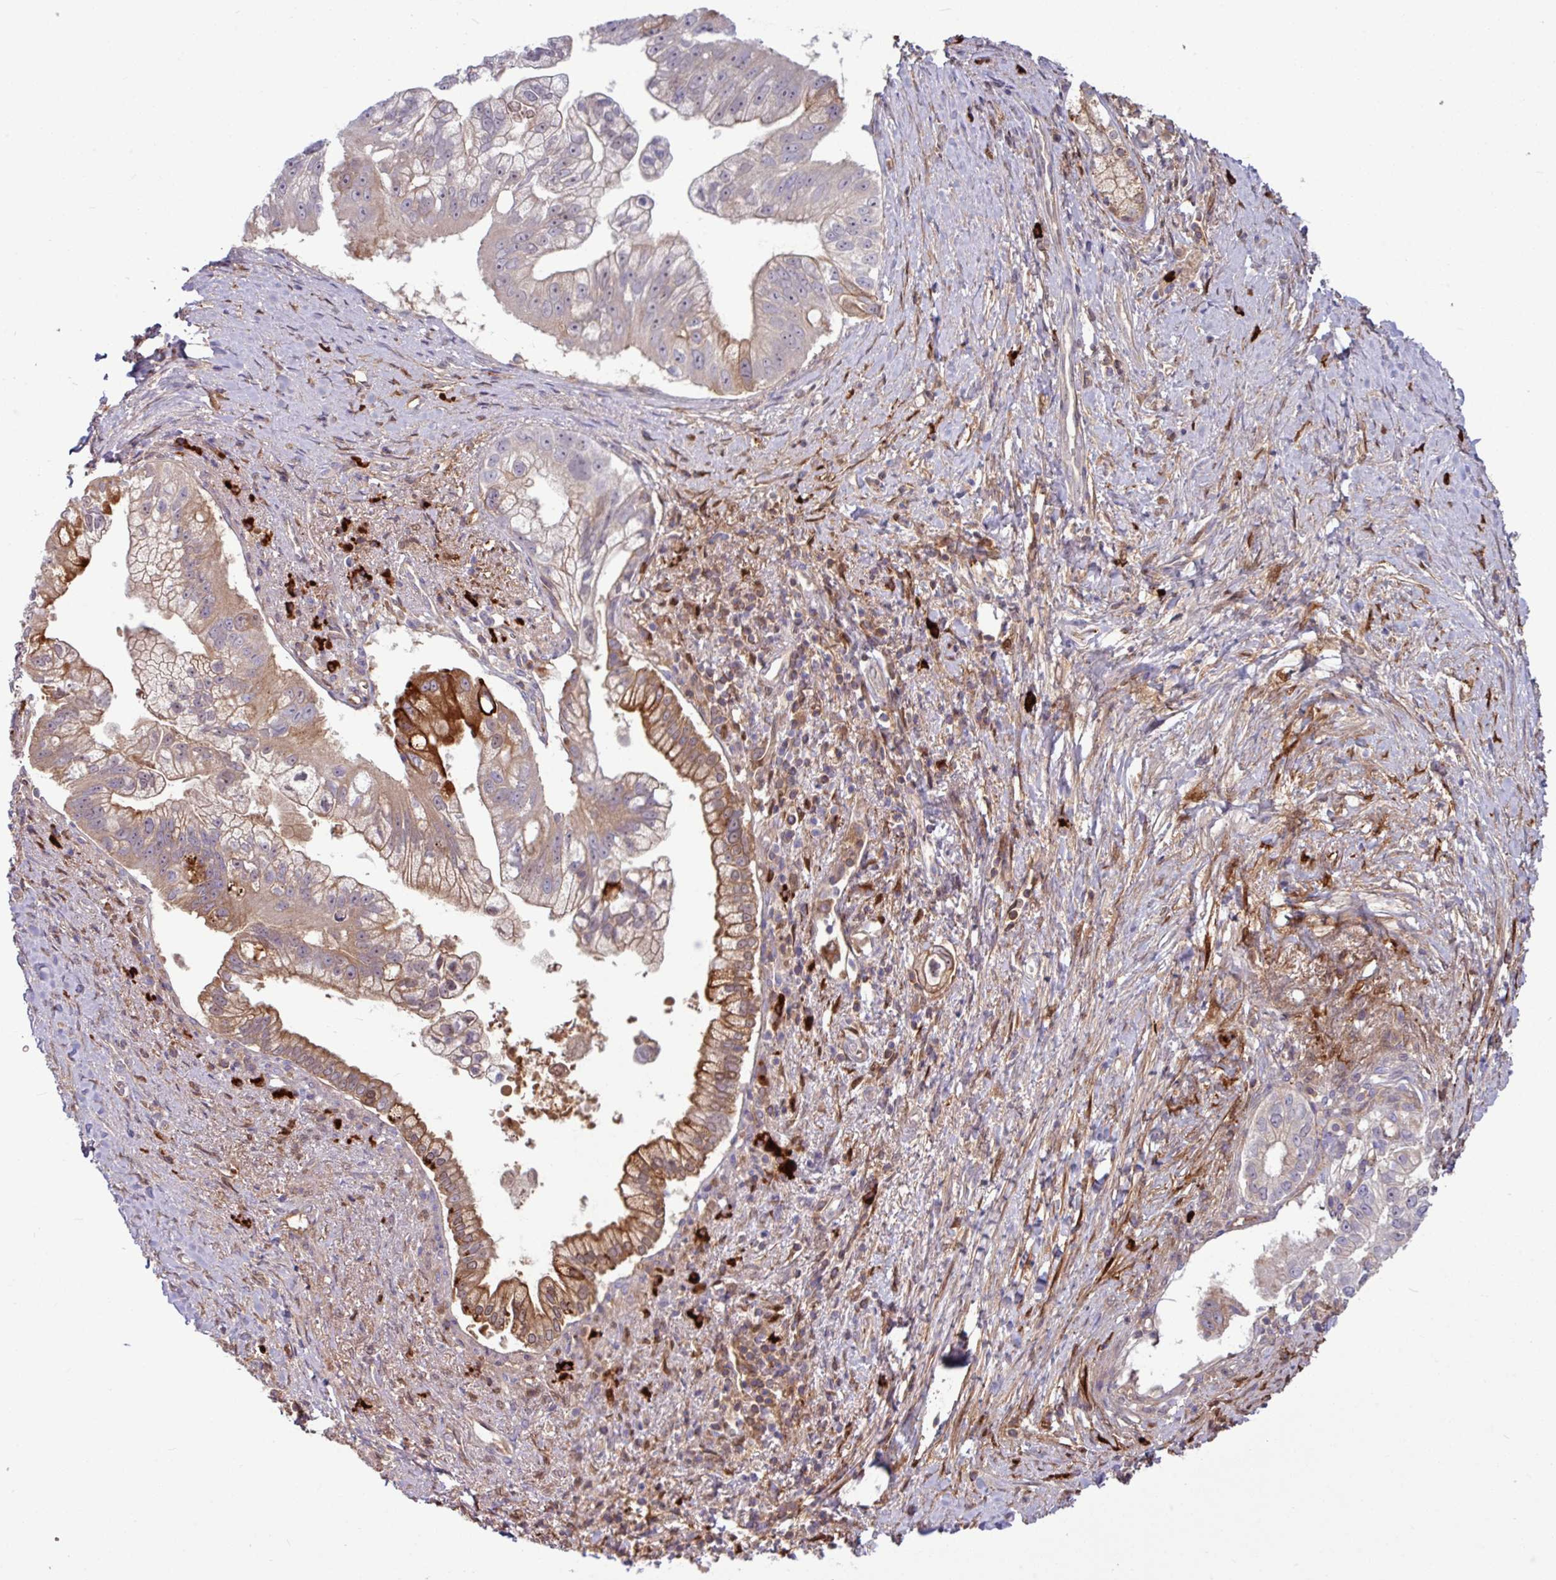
{"staining": {"intensity": "moderate", "quantity": "25%-75%", "location": "cytoplasmic/membranous"}, "tissue": "pancreatic cancer", "cell_type": "Tumor cells", "image_type": "cancer", "snomed": [{"axis": "morphology", "description": "Adenocarcinoma, NOS"}, {"axis": "topography", "description": "Pancreas"}], "caption": "A brown stain labels moderate cytoplasmic/membranous staining of a protein in pancreatic cancer tumor cells.", "gene": "B4GALNT4", "patient": {"sex": "male", "age": 70}}